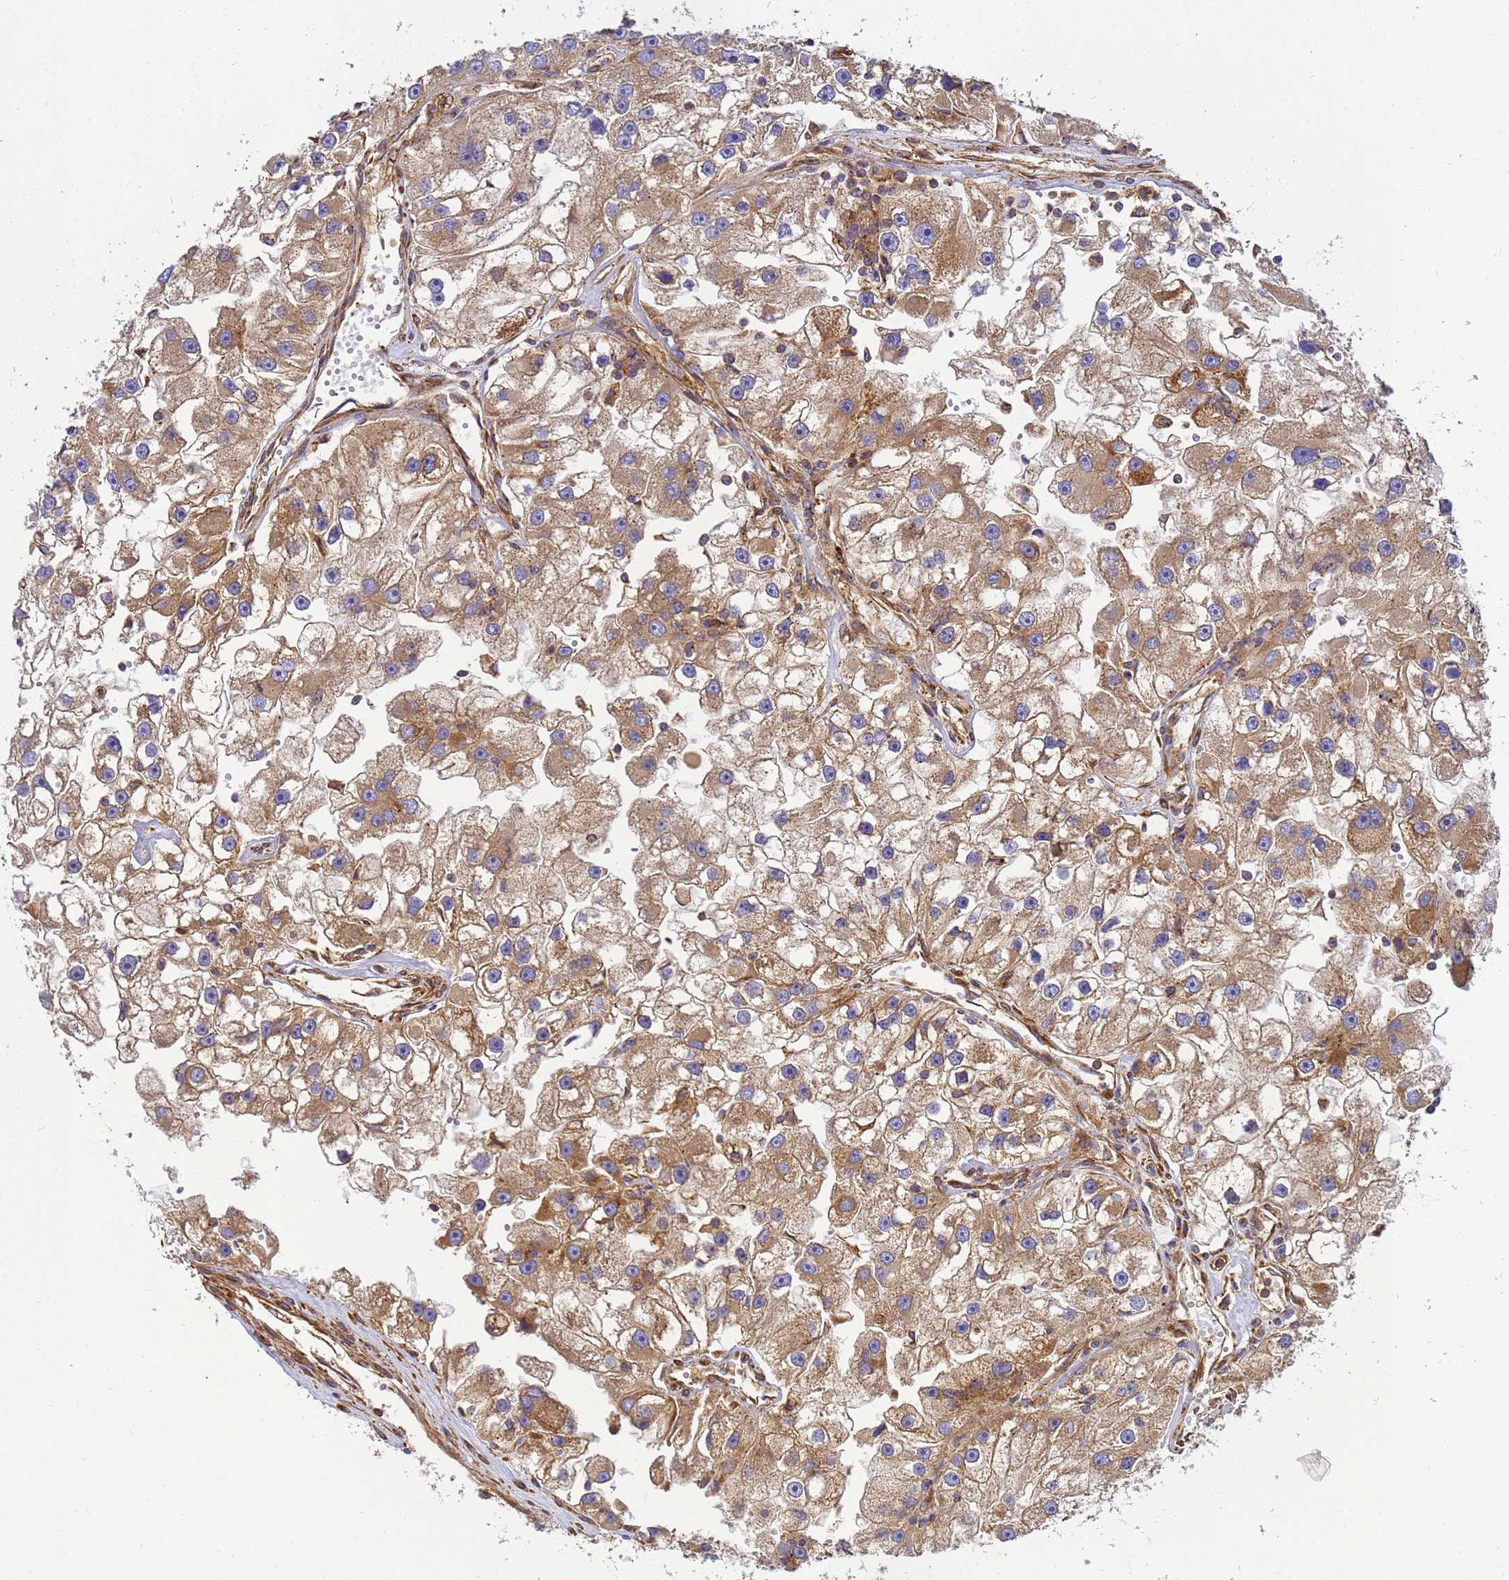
{"staining": {"intensity": "moderate", "quantity": ">75%", "location": "cytoplasmic/membranous"}, "tissue": "renal cancer", "cell_type": "Tumor cells", "image_type": "cancer", "snomed": [{"axis": "morphology", "description": "Adenocarcinoma, NOS"}, {"axis": "topography", "description": "Kidney"}], "caption": "A histopathology image of human adenocarcinoma (renal) stained for a protein exhibits moderate cytoplasmic/membranous brown staining in tumor cells. The protein is stained brown, and the nuclei are stained in blue (DAB IHC with brightfield microscopy, high magnification).", "gene": "C2CD5", "patient": {"sex": "male", "age": 63}}